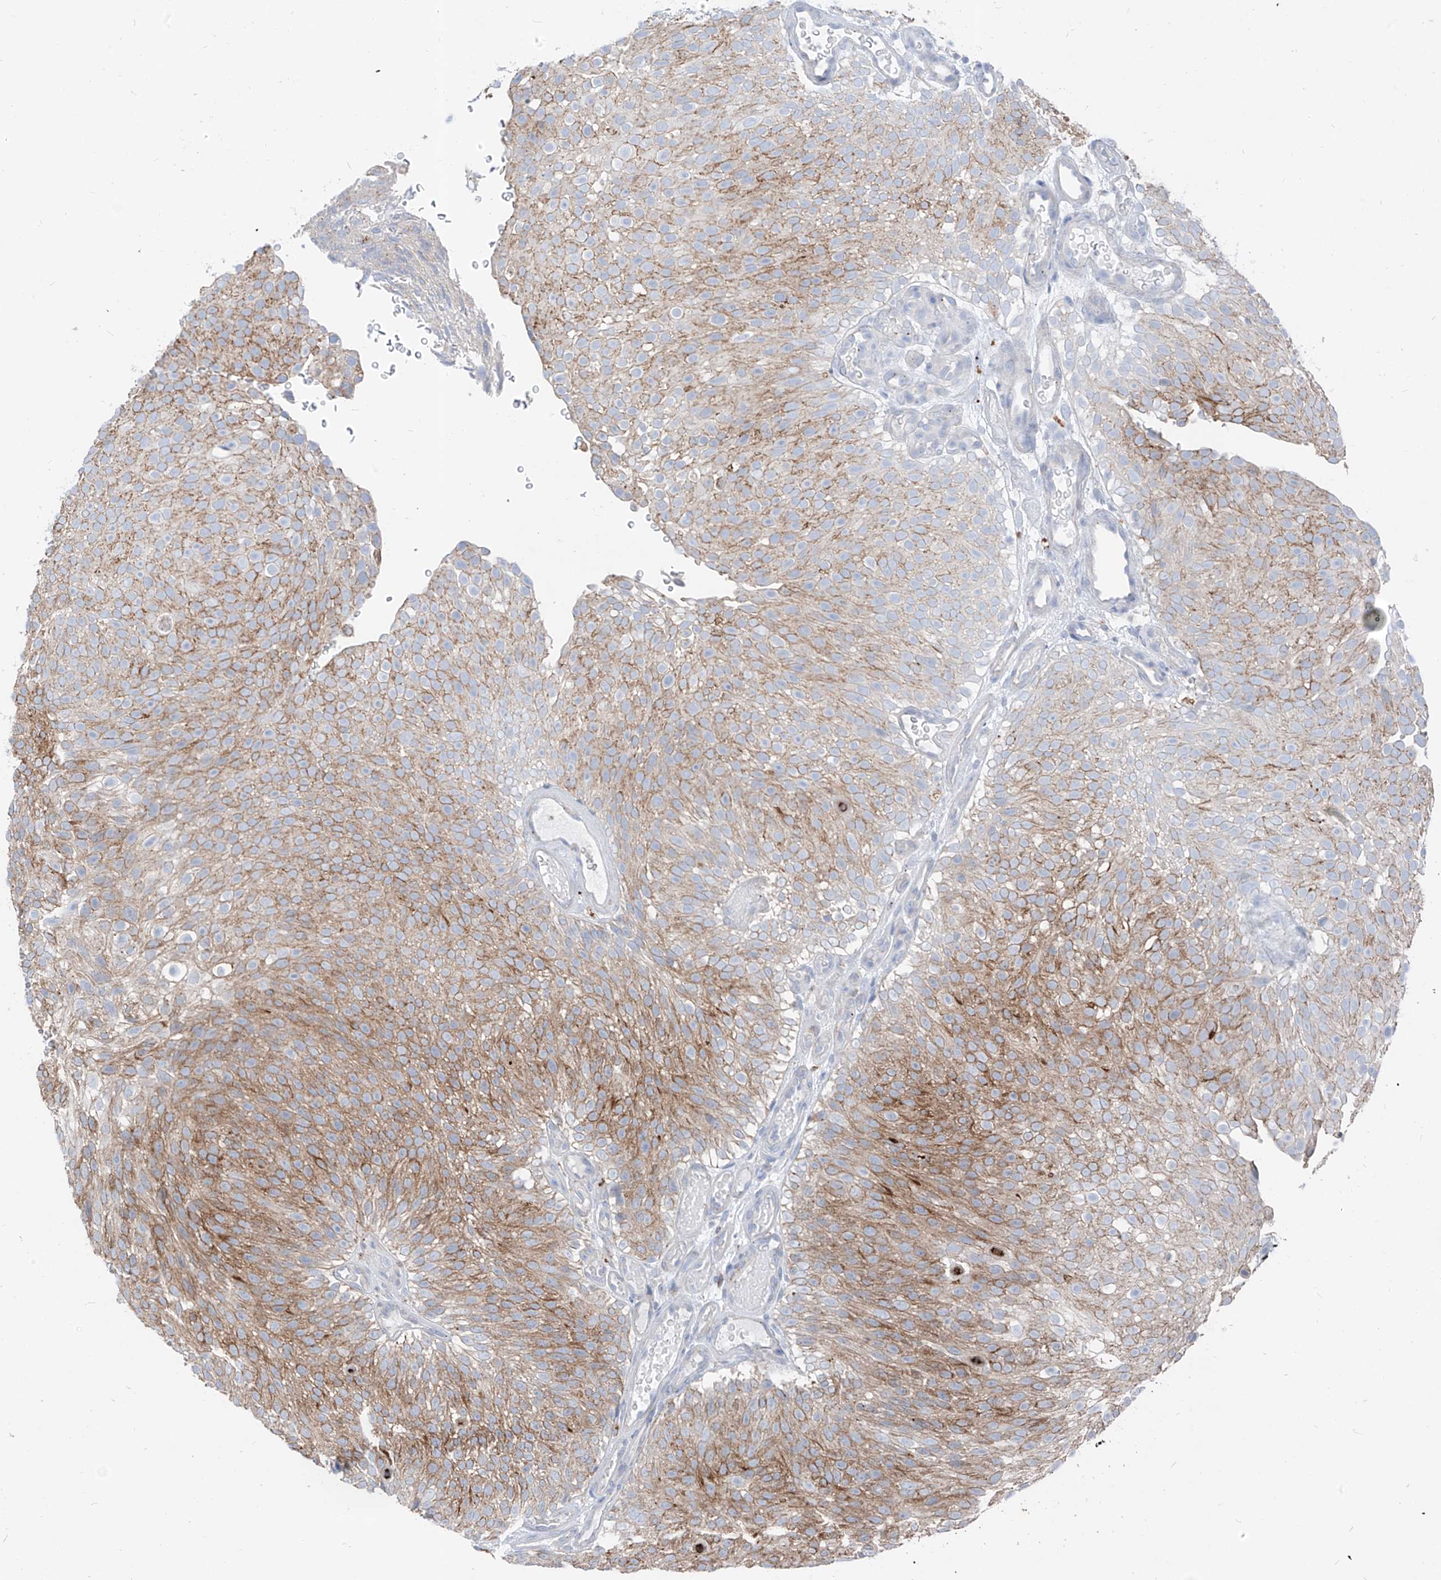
{"staining": {"intensity": "strong", "quantity": "25%-75%", "location": "cytoplasmic/membranous"}, "tissue": "urothelial cancer", "cell_type": "Tumor cells", "image_type": "cancer", "snomed": [{"axis": "morphology", "description": "Urothelial carcinoma, Low grade"}, {"axis": "topography", "description": "Urinary bladder"}], "caption": "A brown stain shows strong cytoplasmic/membranous staining of a protein in urothelial carcinoma (low-grade) tumor cells.", "gene": "GPR137C", "patient": {"sex": "male", "age": 78}}